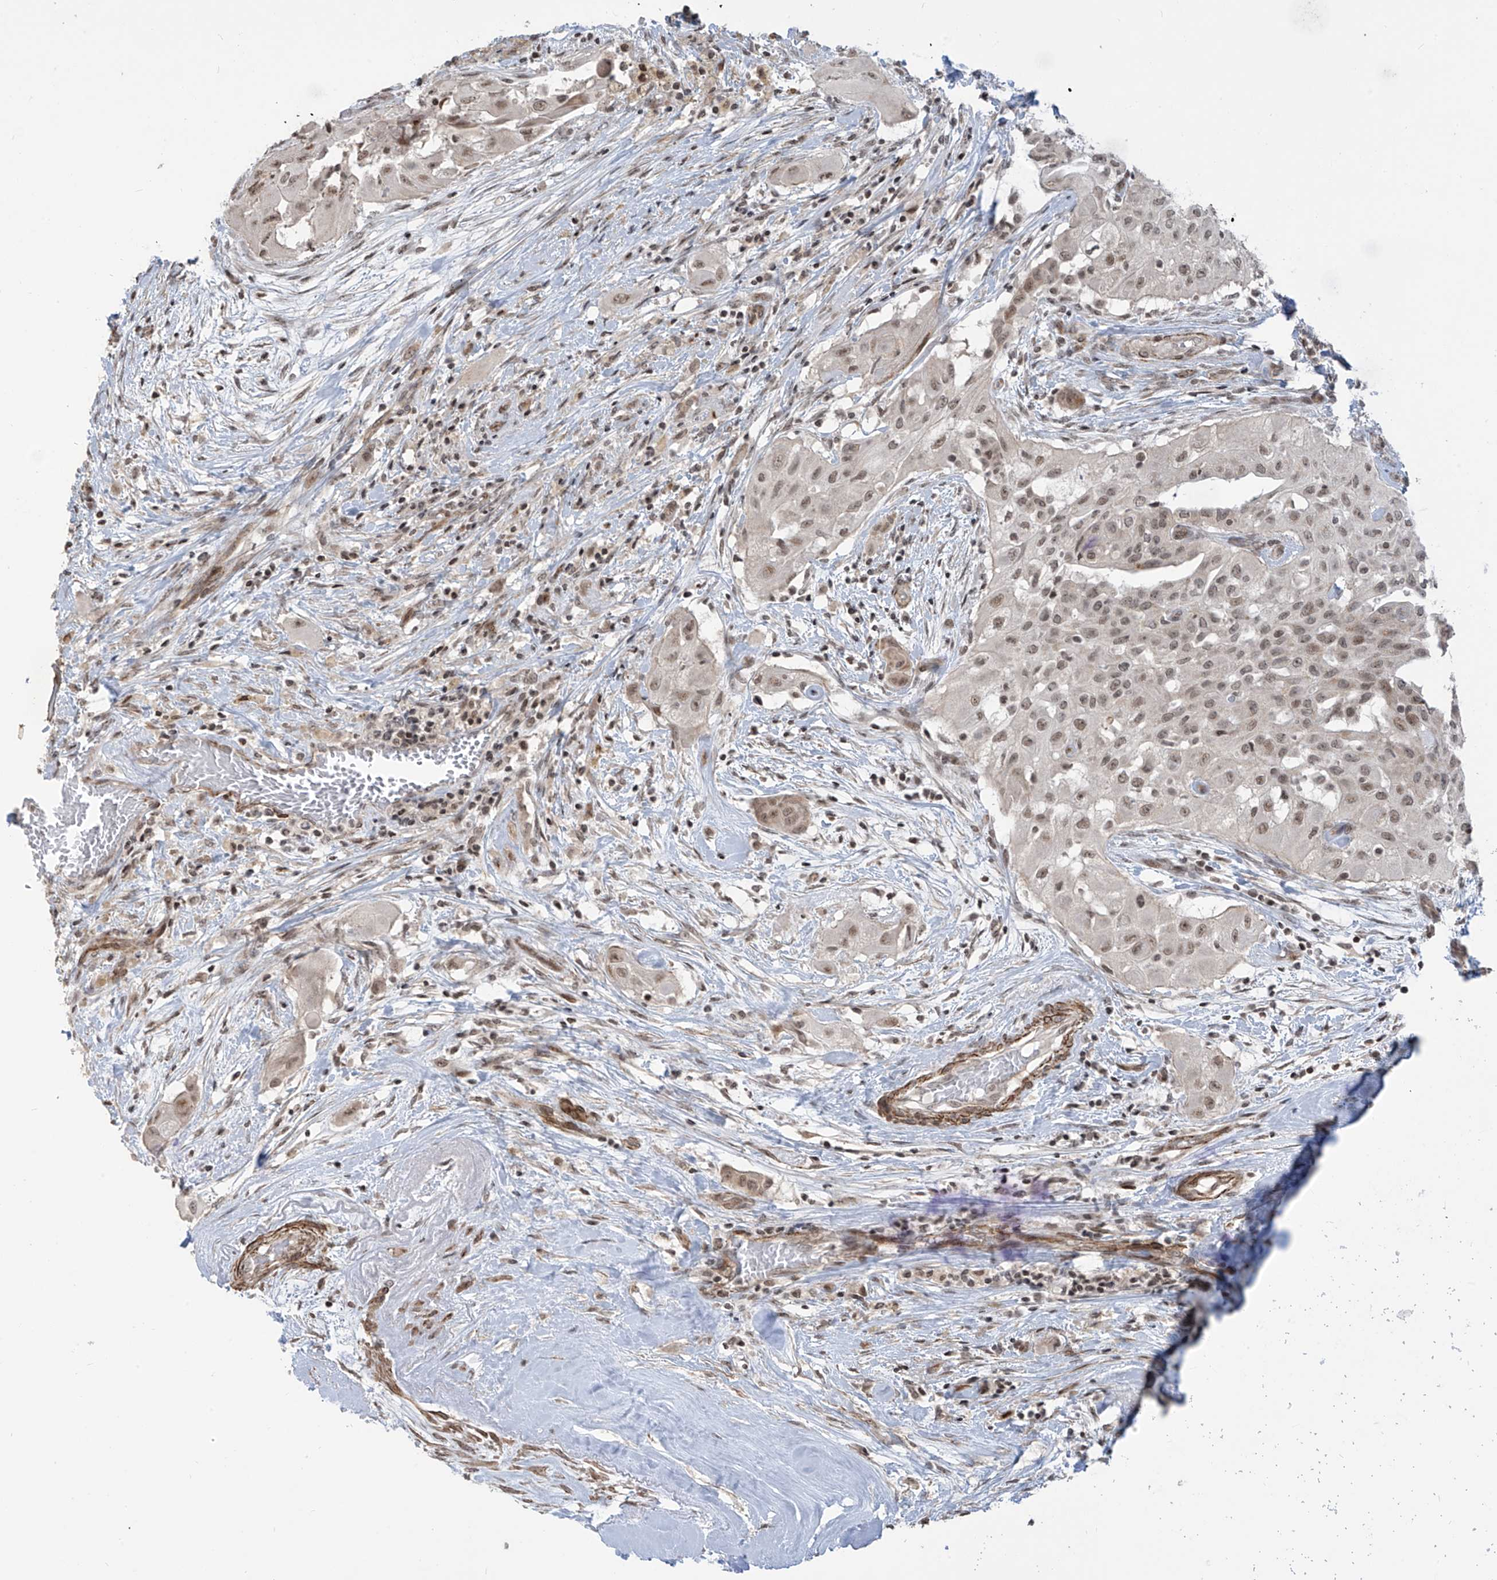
{"staining": {"intensity": "weak", "quantity": ">75%", "location": "nuclear"}, "tissue": "thyroid cancer", "cell_type": "Tumor cells", "image_type": "cancer", "snomed": [{"axis": "morphology", "description": "Papillary adenocarcinoma, NOS"}, {"axis": "topography", "description": "Thyroid gland"}], "caption": "This is a micrograph of immunohistochemistry staining of thyroid cancer, which shows weak staining in the nuclear of tumor cells.", "gene": "METAP1D", "patient": {"sex": "female", "age": 59}}